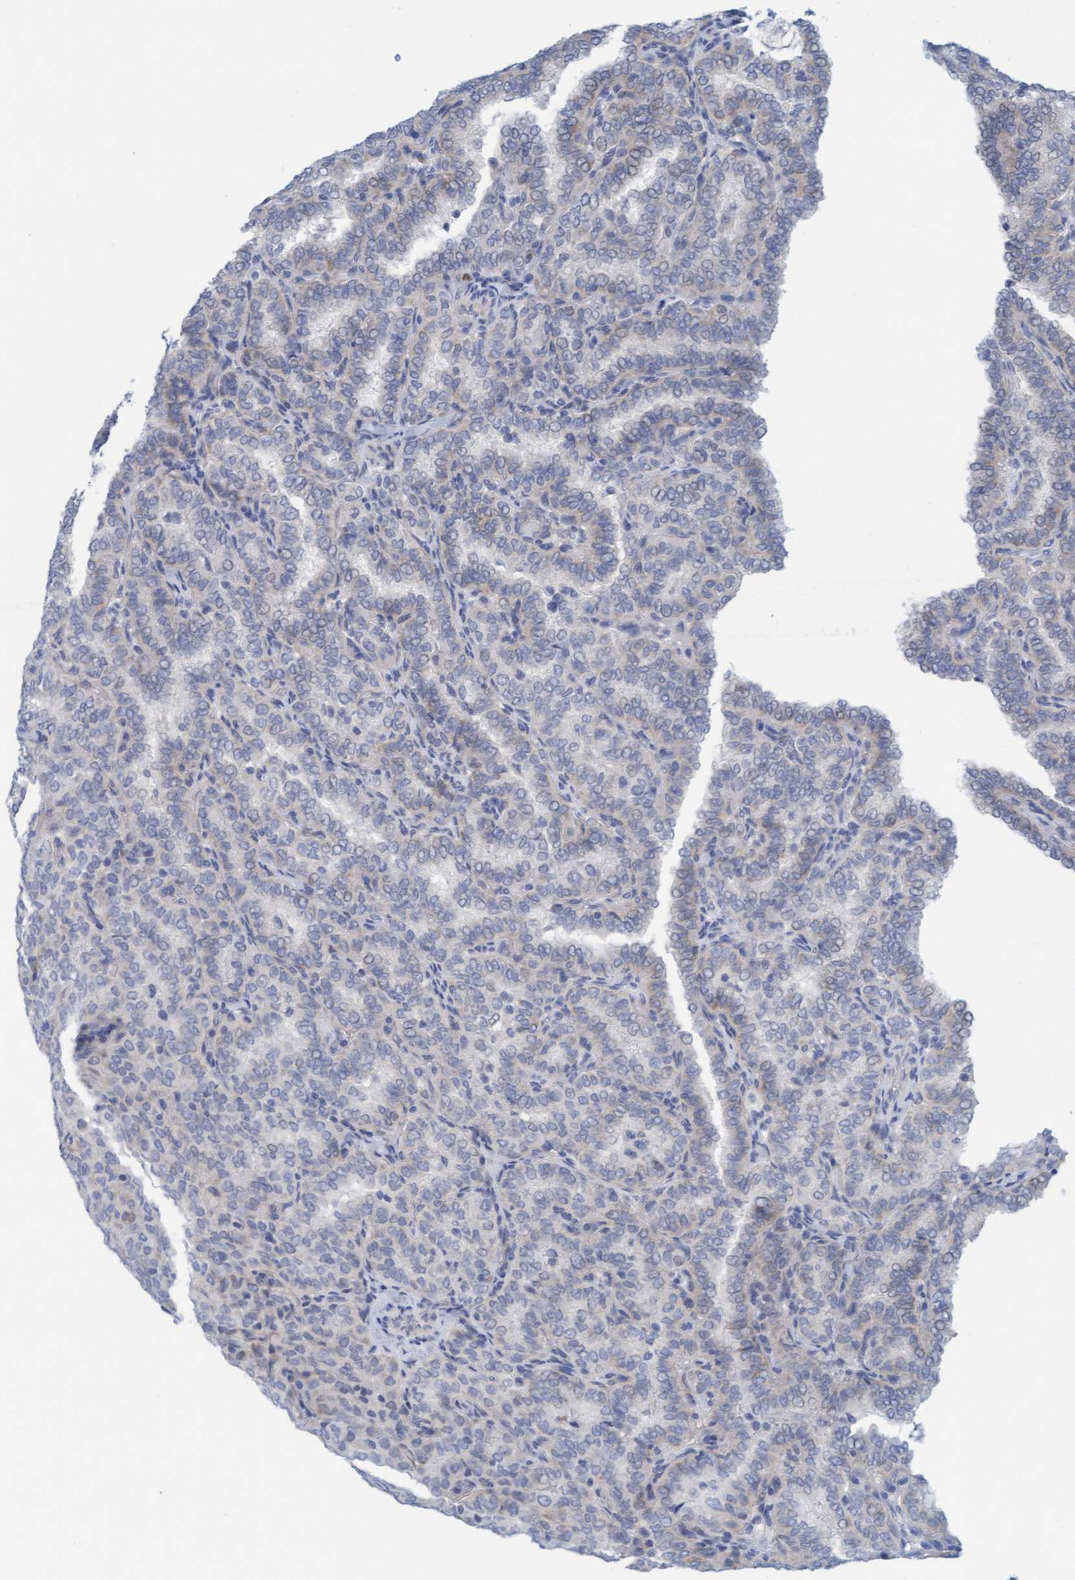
{"staining": {"intensity": "weak", "quantity": "<25%", "location": "cytoplasmic/membranous"}, "tissue": "thyroid cancer", "cell_type": "Tumor cells", "image_type": "cancer", "snomed": [{"axis": "morphology", "description": "Papillary adenocarcinoma, NOS"}, {"axis": "topography", "description": "Thyroid gland"}], "caption": "Immunohistochemical staining of thyroid papillary adenocarcinoma demonstrates no significant positivity in tumor cells.", "gene": "CPA3", "patient": {"sex": "female", "age": 30}}